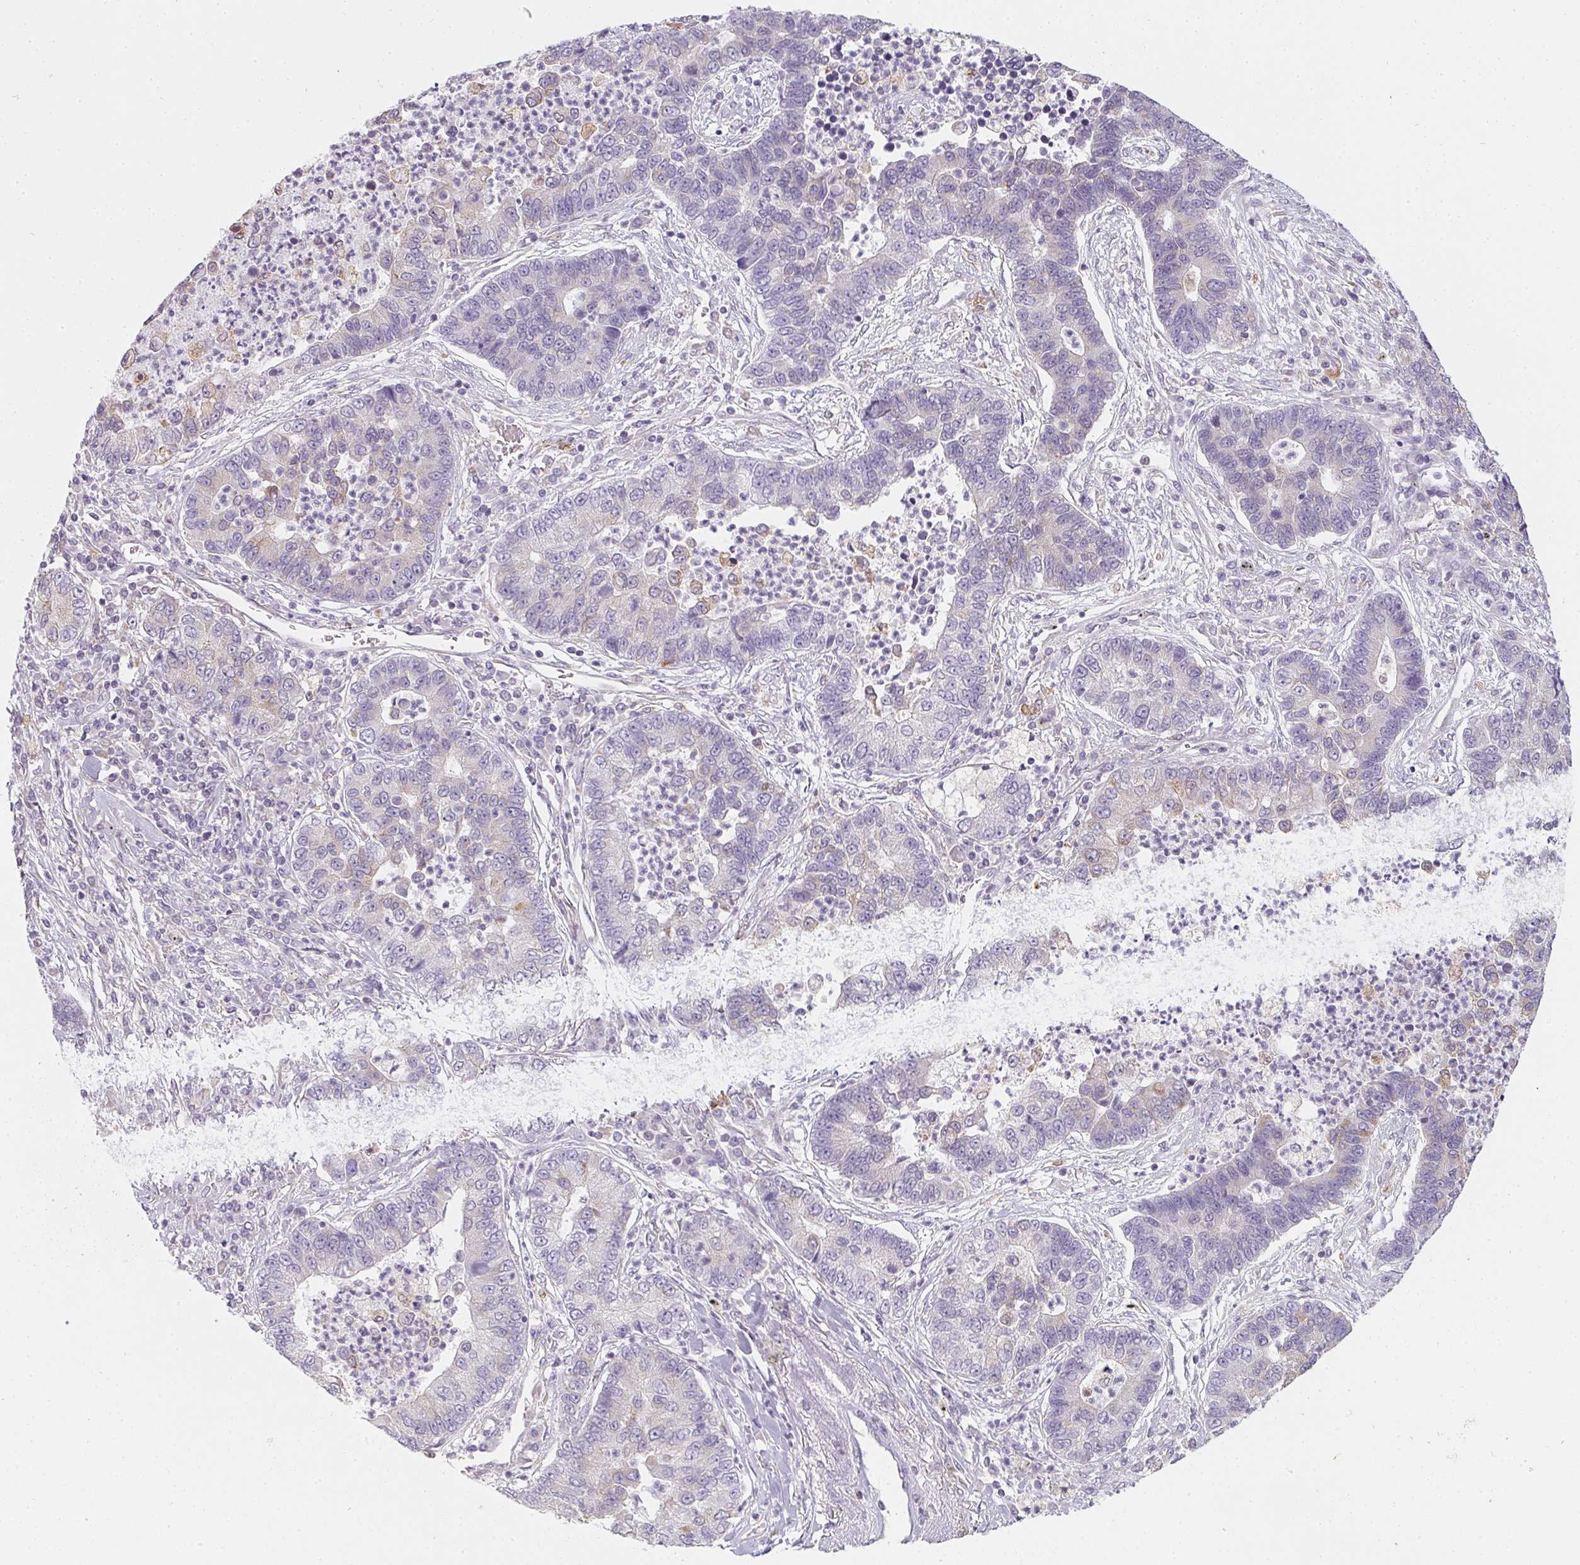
{"staining": {"intensity": "negative", "quantity": "none", "location": "none"}, "tissue": "lung cancer", "cell_type": "Tumor cells", "image_type": "cancer", "snomed": [{"axis": "morphology", "description": "Adenocarcinoma, NOS"}, {"axis": "topography", "description": "Lung"}], "caption": "An immunohistochemistry (IHC) histopathology image of adenocarcinoma (lung) is shown. There is no staining in tumor cells of adenocarcinoma (lung). (DAB (3,3'-diaminobenzidine) IHC with hematoxylin counter stain).", "gene": "SOAT1", "patient": {"sex": "female", "age": 57}}